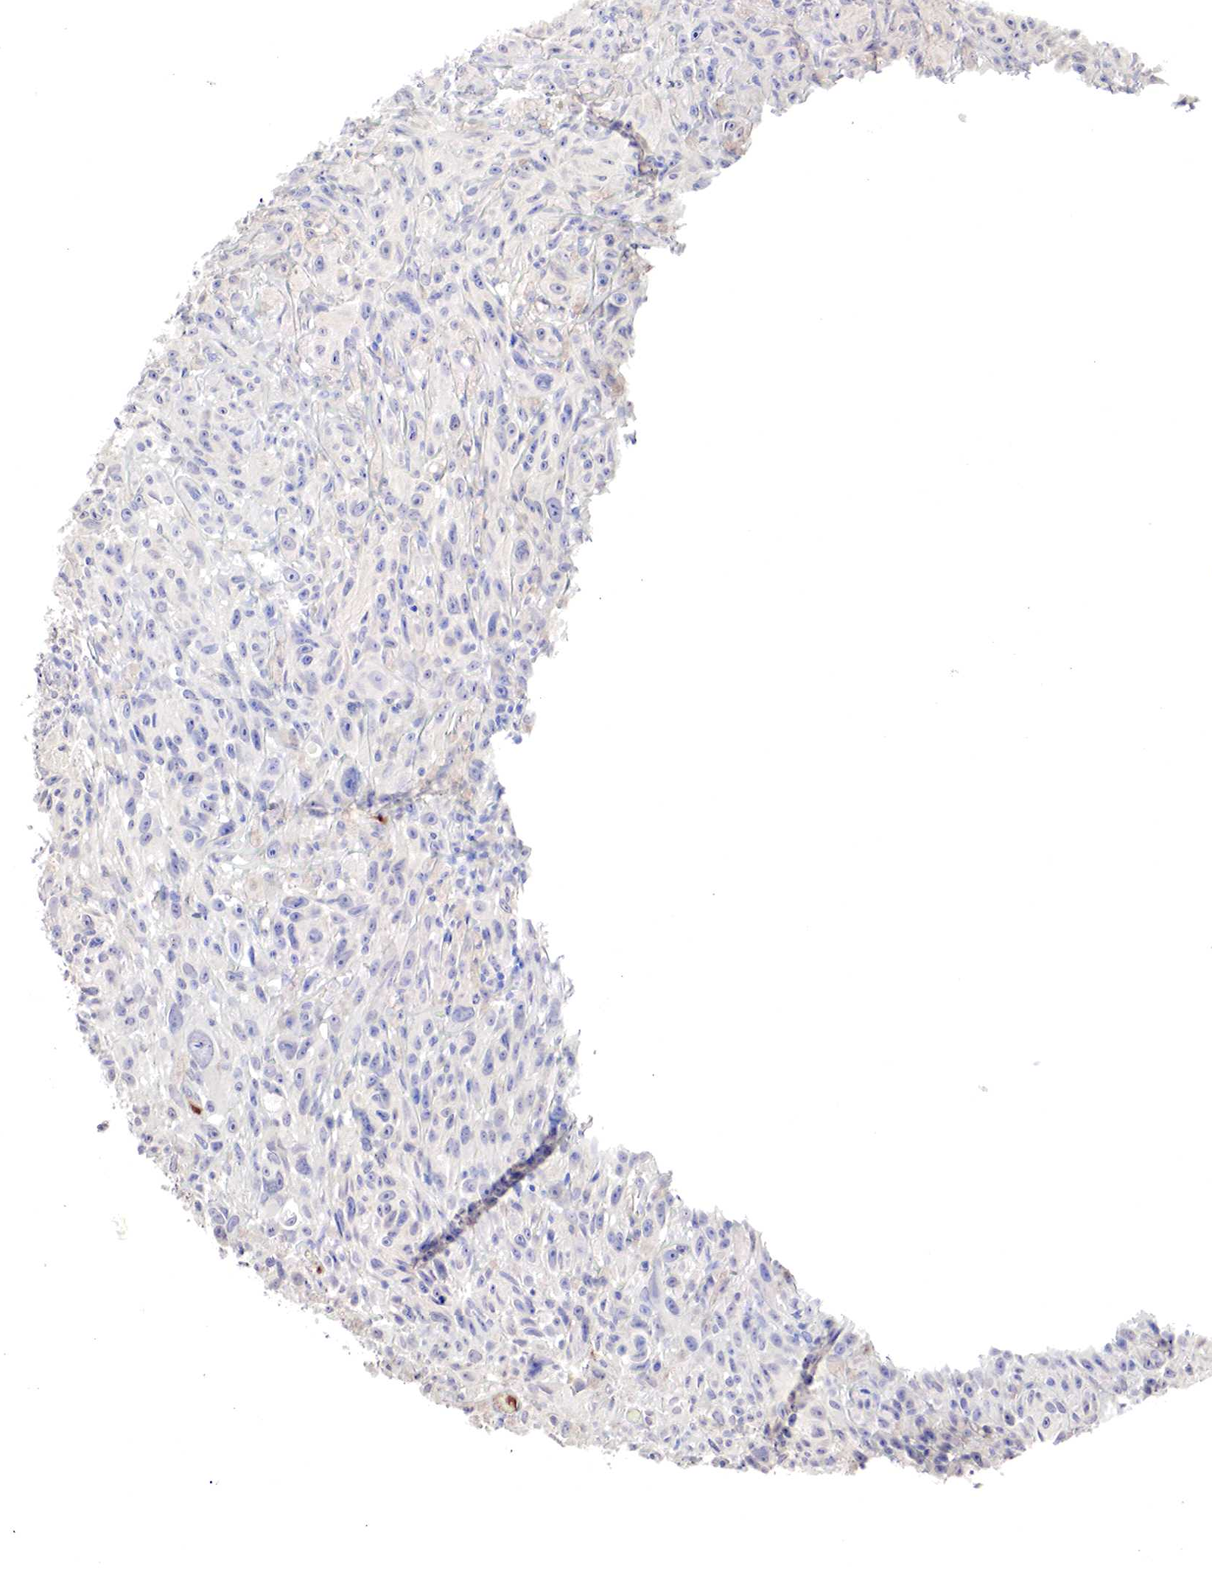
{"staining": {"intensity": "negative", "quantity": "none", "location": "none"}, "tissue": "melanoma", "cell_type": "Tumor cells", "image_type": "cancer", "snomed": [{"axis": "morphology", "description": "Malignant melanoma, NOS"}, {"axis": "topography", "description": "Skin"}], "caption": "Tumor cells show no significant expression in melanoma. (DAB IHC, high magnification).", "gene": "GATA1", "patient": {"sex": "male", "age": 70}}